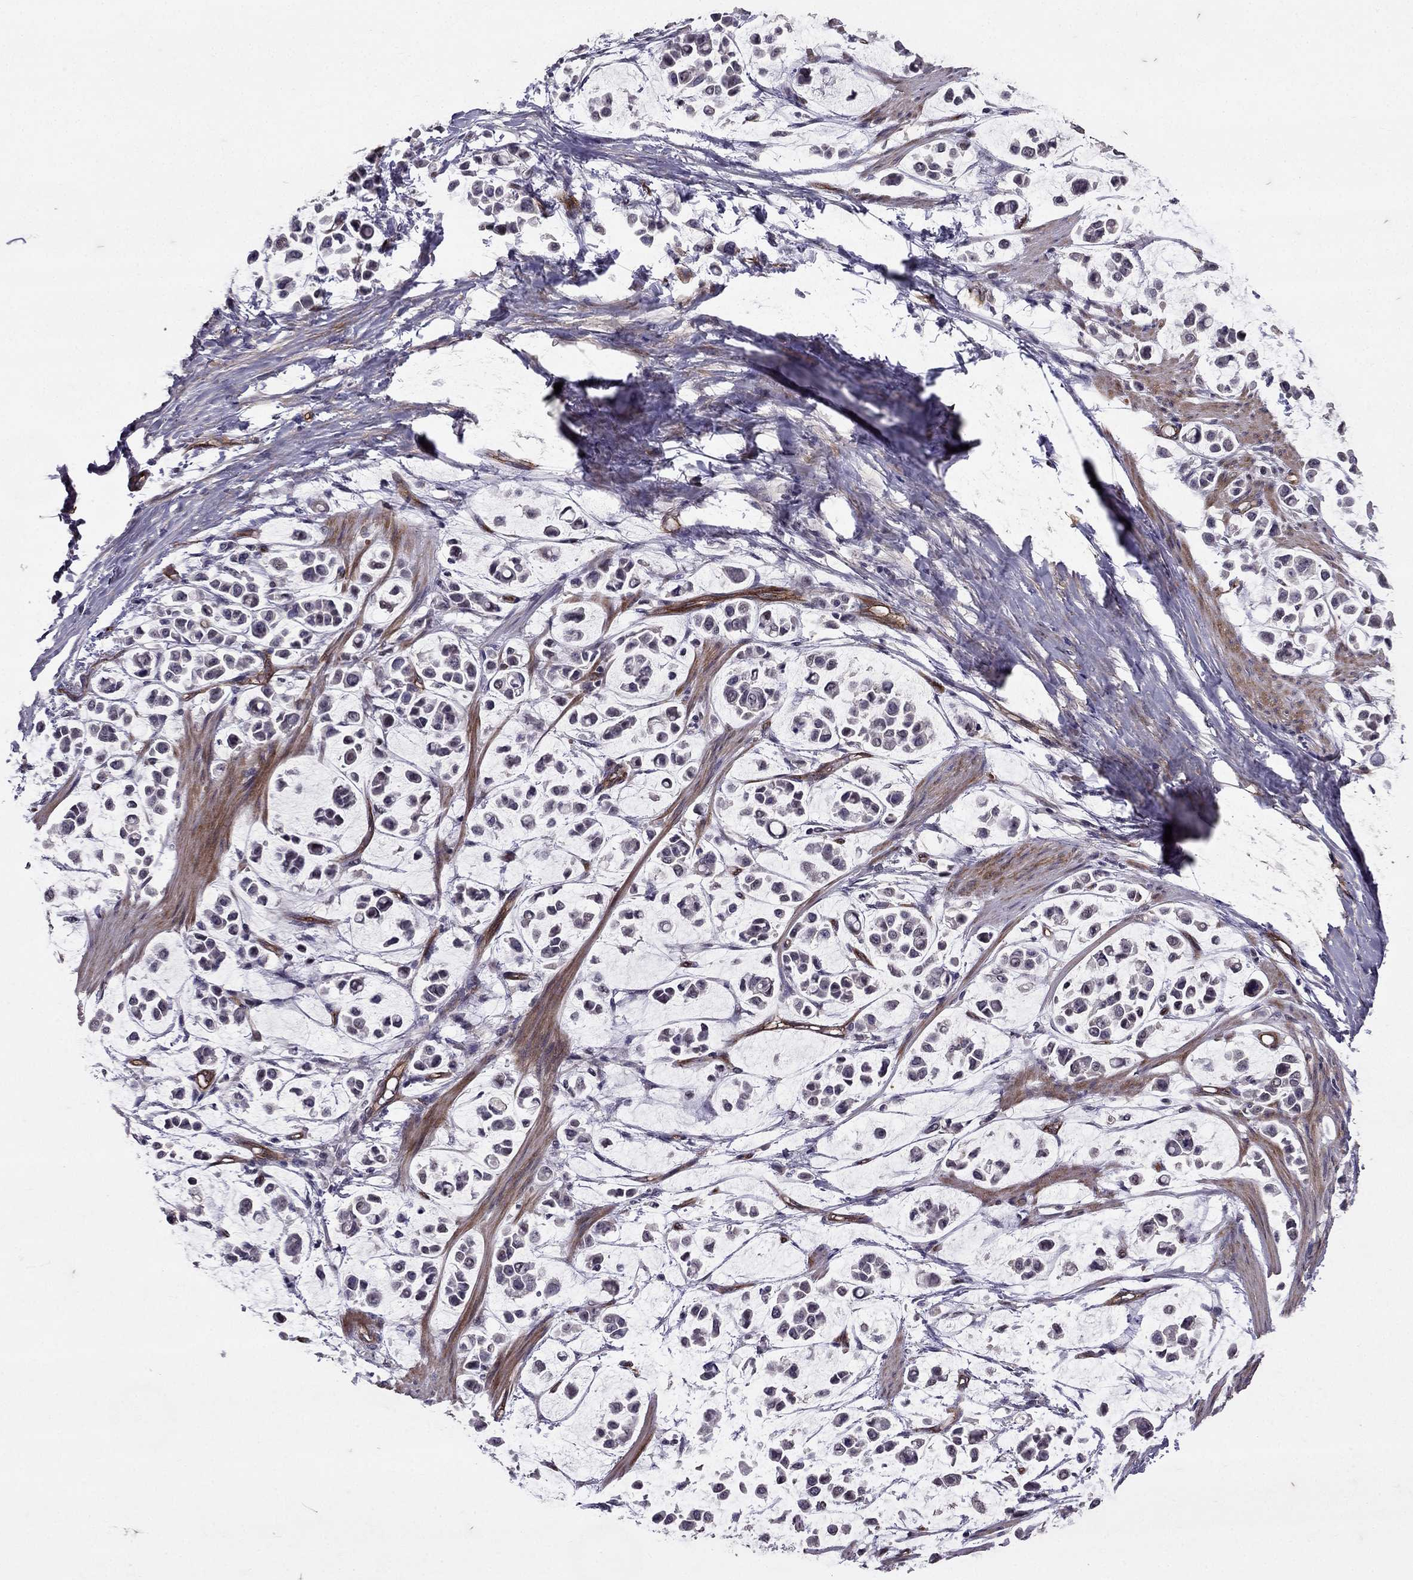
{"staining": {"intensity": "negative", "quantity": "none", "location": "none"}, "tissue": "stomach cancer", "cell_type": "Tumor cells", "image_type": "cancer", "snomed": [{"axis": "morphology", "description": "Adenocarcinoma, NOS"}, {"axis": "topography", "description": "Stomach"}], "caption": "Immunohistochemistry photomicrograph of stomach adenocarcinoma stained for a protein (brown), which displays no positivity in tumor cells. (DAB (3,3'-diaminobenzidine) immunohistochemistry (IHC), high magnification).", "gene": "RASIP1", "patient": {"sex": "male", "age": 82}}